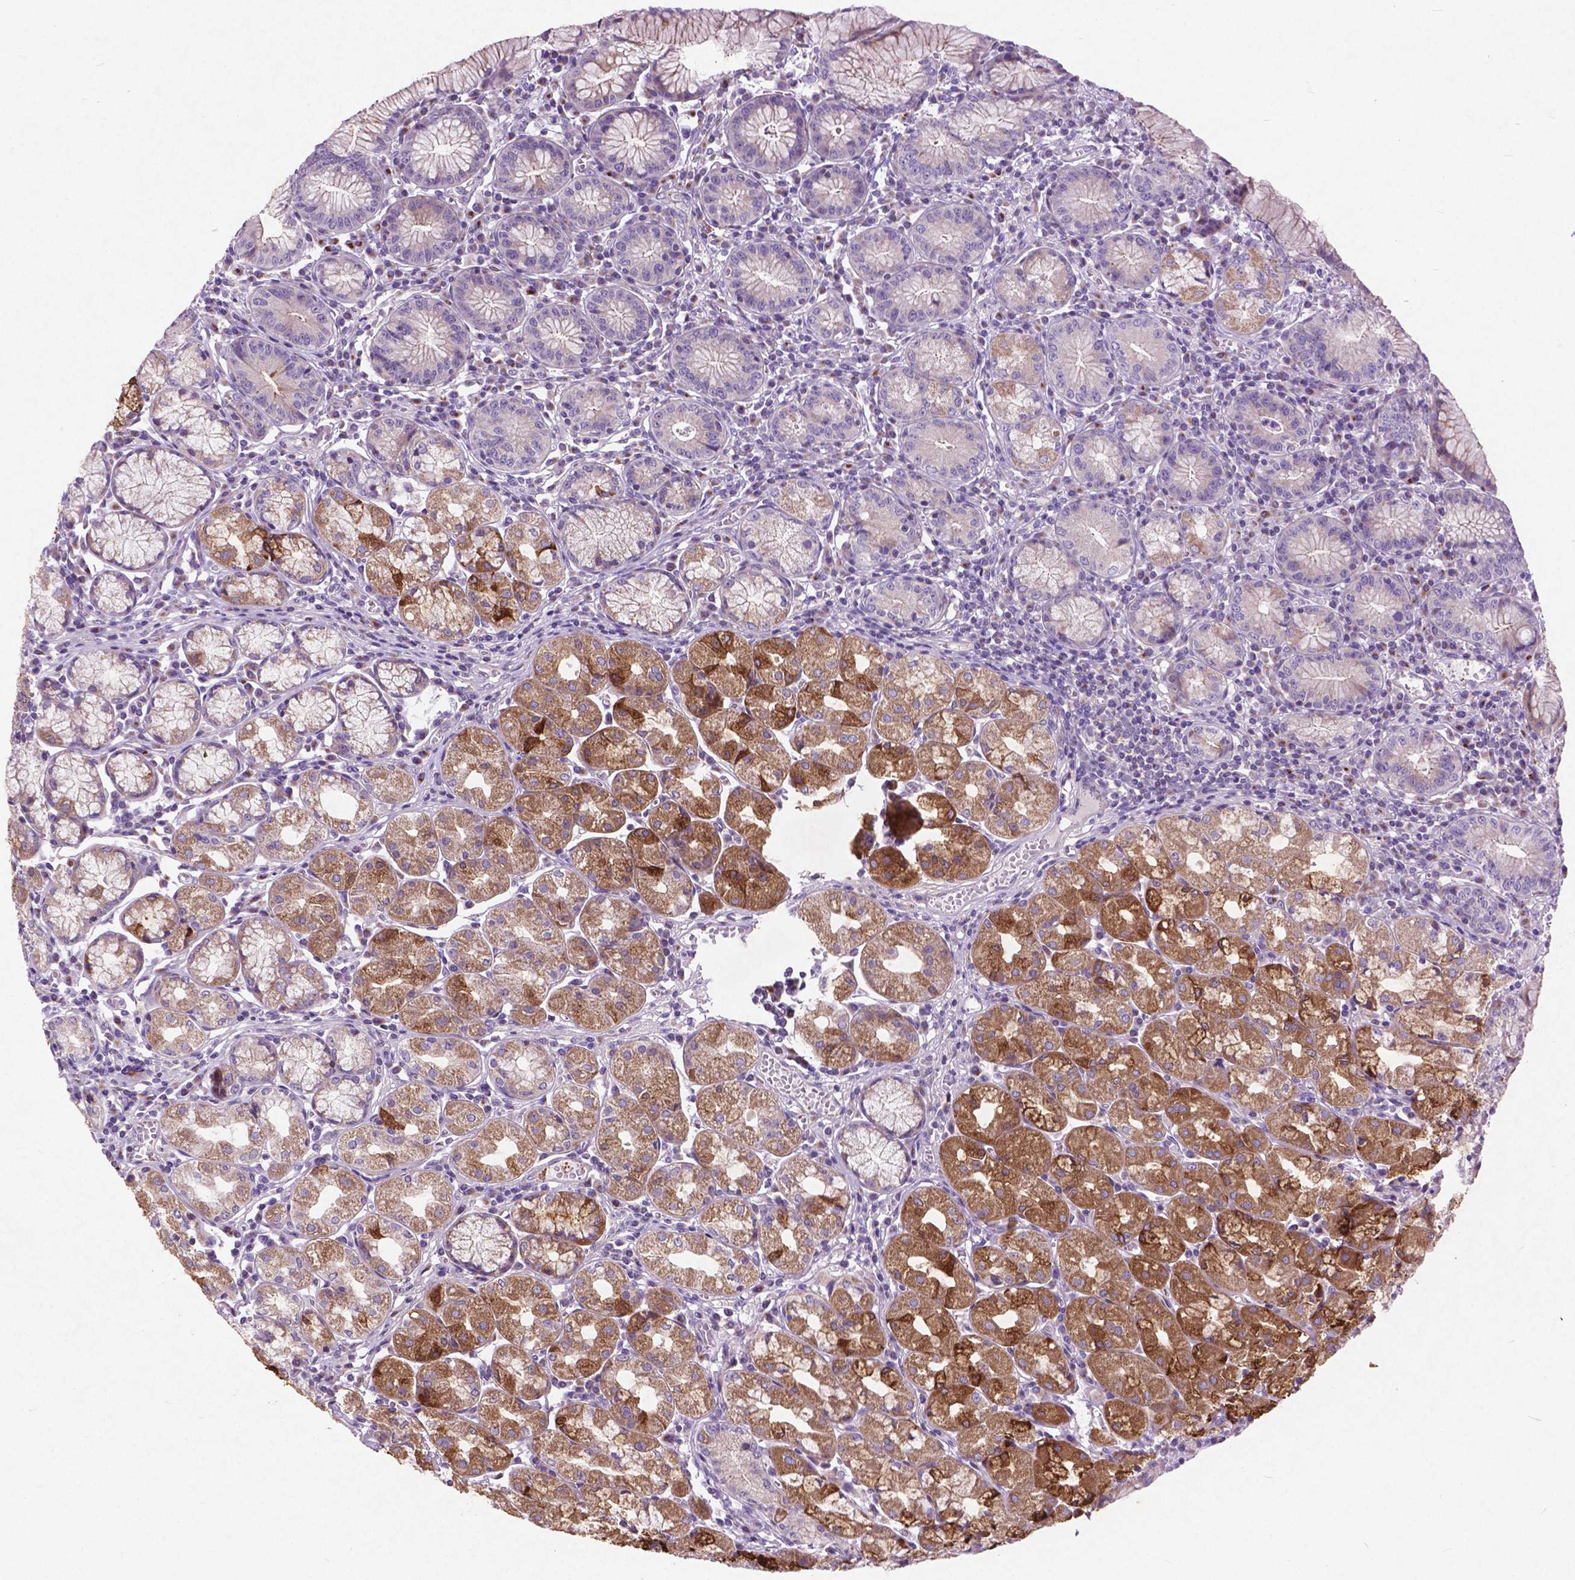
{"staining": {"intensity": "moderate", "quantity": "25%-75%", "location": "cytoplasmic/membranous"}, "tissue": "stomach", "cell_type": "Glandular cells", "image_type": "normal", "snomed": [{"axis": "morphology", "description": "Normal tissue, NOS"}, {"axis": "topography", "description": "Stomach"}], "caption": "Normal stomach exhibits moderate cytoplasmic/membranous expression in about 25%-75% of glandular cells.", "gene": "ATG4D", "patient": {"sex": "male", "age": 55}}